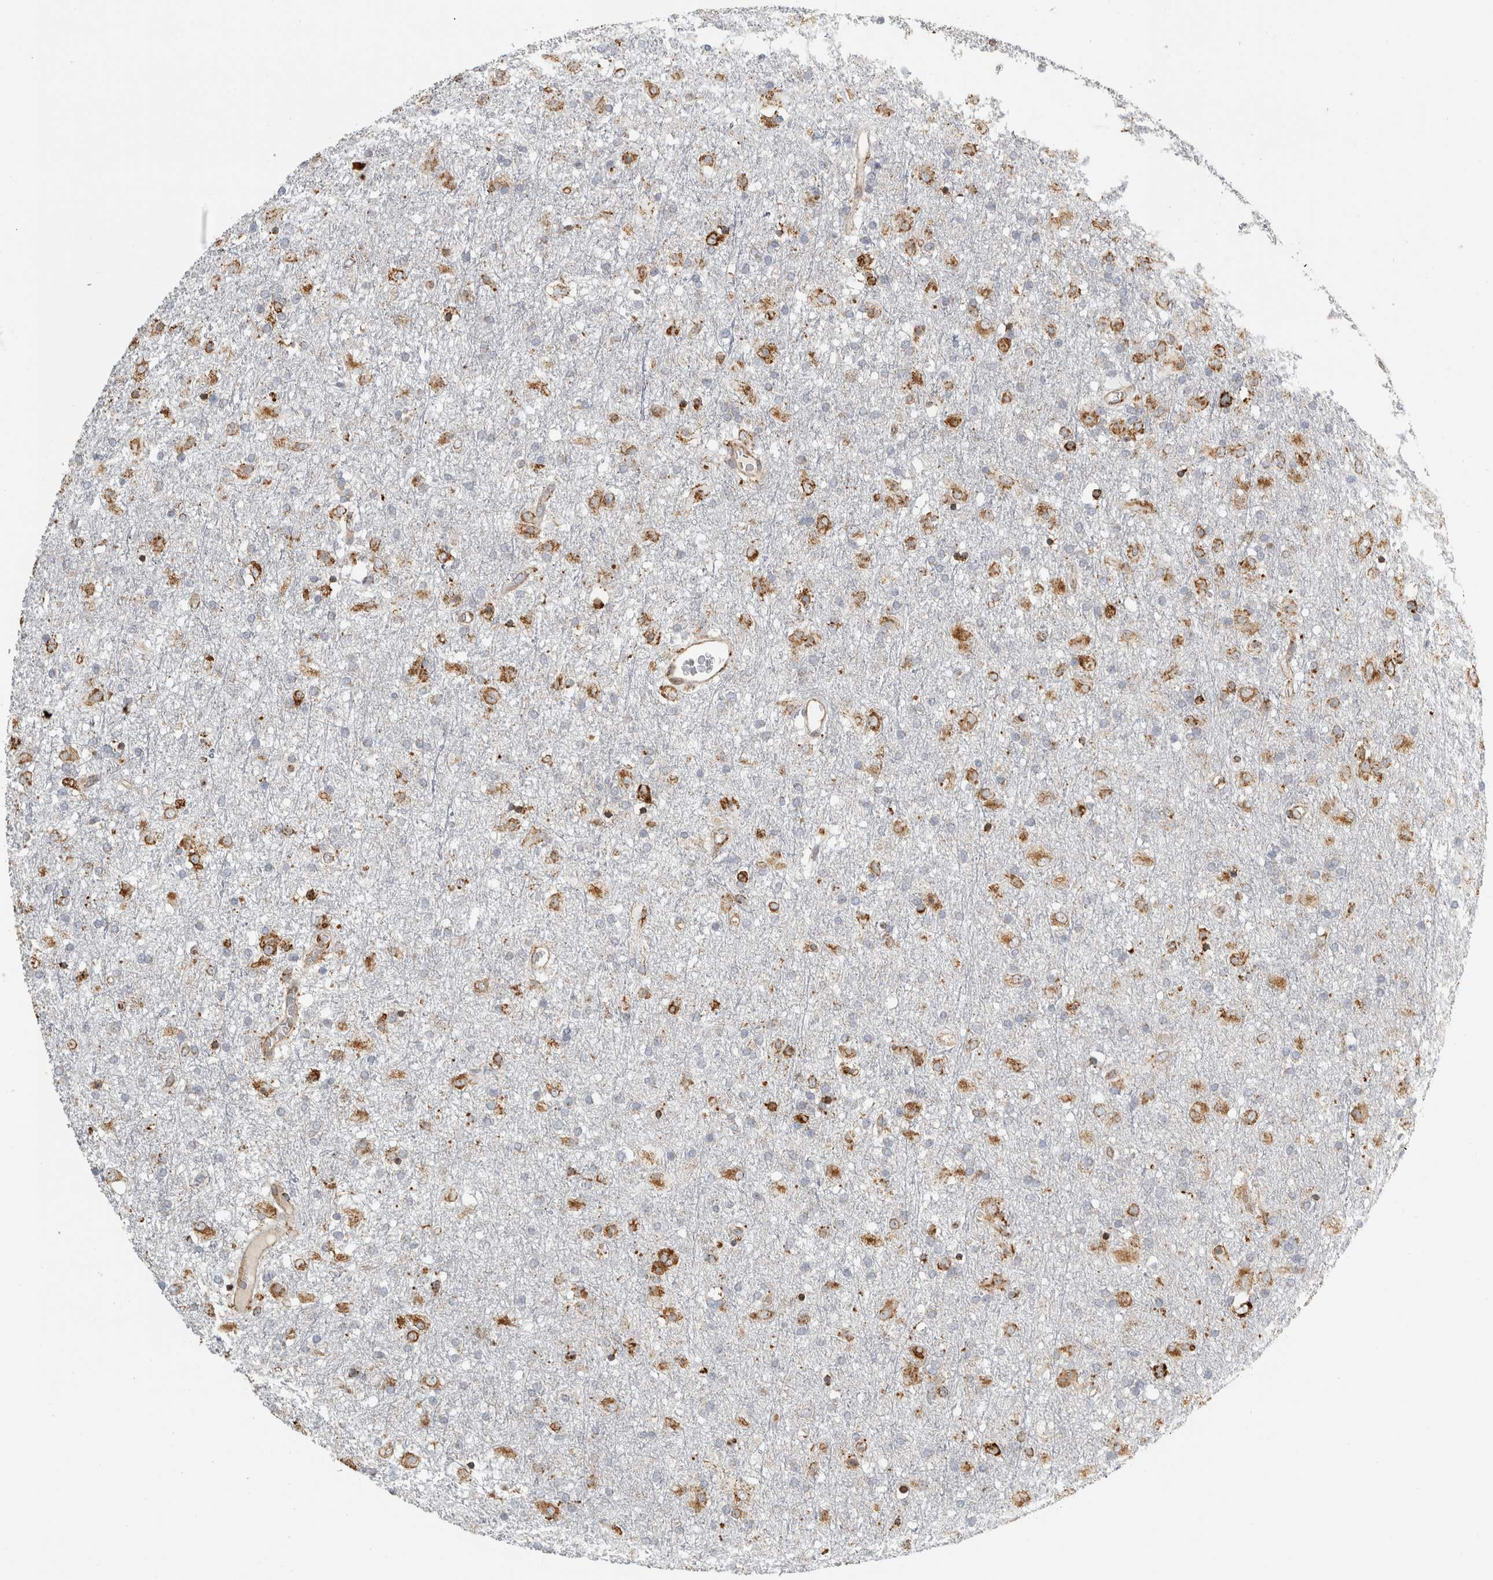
{"staining": {"intensity": "moderate", "quantity": "25%-75%", "location": "cytoplasmic/membranous"}, "tissue": "glioma", "cell_type": "Tumor cells", "image_type": "cancer", "snomed": [{"axis": "morphology", "description": "Glioma, malignant, Low grade"}, {"axis": "topography", "description": "Brain"}], "caption": "IHC image of neoplastic tissue: glioma stained using immunohistochemistry shows medium levels of moderate protein expression localized specifically in the cytoplasmic/membranous of tumor cells, appearing as a cytoplasmic/membranous brown color.", "gene": "OSTN", "patient": {"sex": "male", "age": 65}}